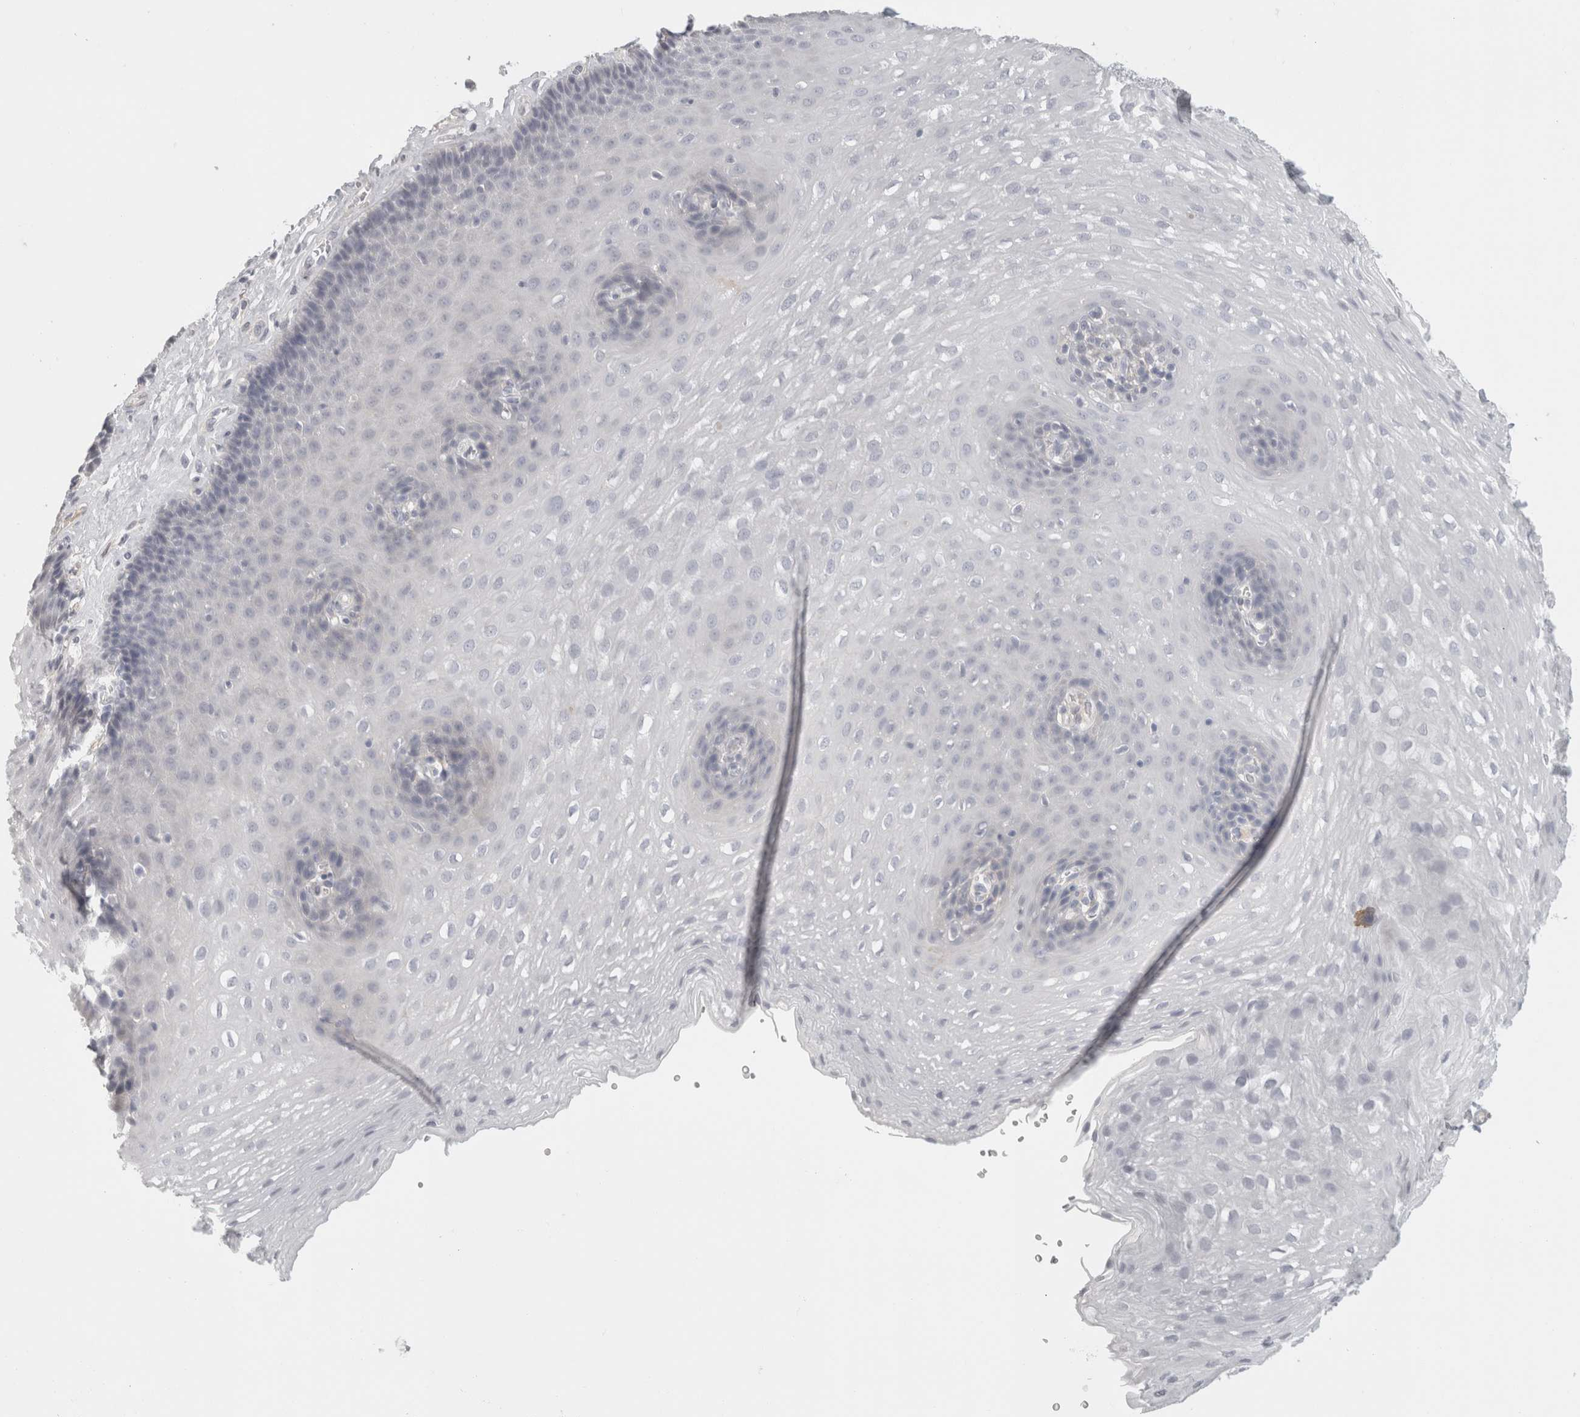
{"staining": {"intensity": "negative", "quantity": "none", "location": "none"}, "tissue": "esophagus", "cell_type": "Squamous epithelial cells", "image_type": "normal", "snomed": [{"axis": "morphology", "description": "Normal tissue, NOS"}, {"axis": "topography", "description": "Esophagus"}], "caption": "Human esophagus stained for a protein using immunohistochemistry (IHC) reveals no expression in squamous epithelial cells.", "gene": "FBLIM1", "patient": {"sex": "female", "age": 66}}